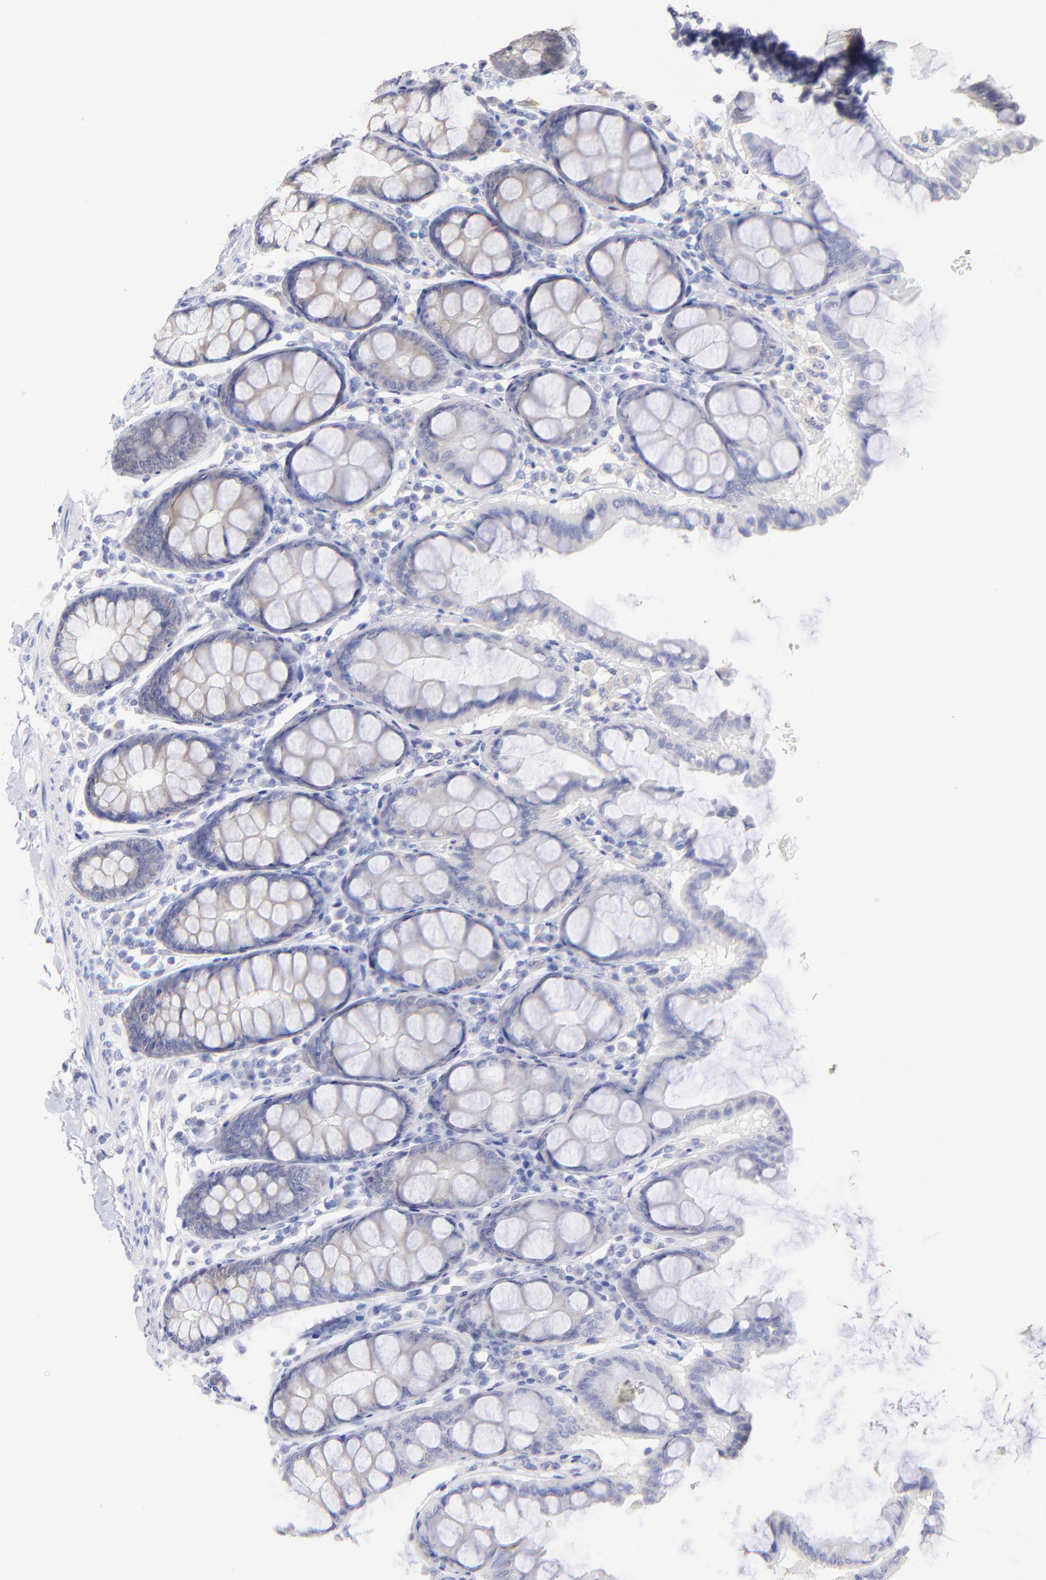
{"staining": {"intensity": "negative", "quantity": "none", "location": "none"}, "tissue": "colon", "cell_type": "Endothelial cells", "image_type": "normal", "snomed": [{"axis": "morphology", "description": "Normal tissue, NOS"}, {"axis": "topography", "description": "Colon"}], "caption": "A high-resolution histopathology image shows IHC staining of normal colon, which demonstrates no significant expression in endothelial cells.", "gene": "CFAP57", "patient": {"sex": "female", "age": 61}}